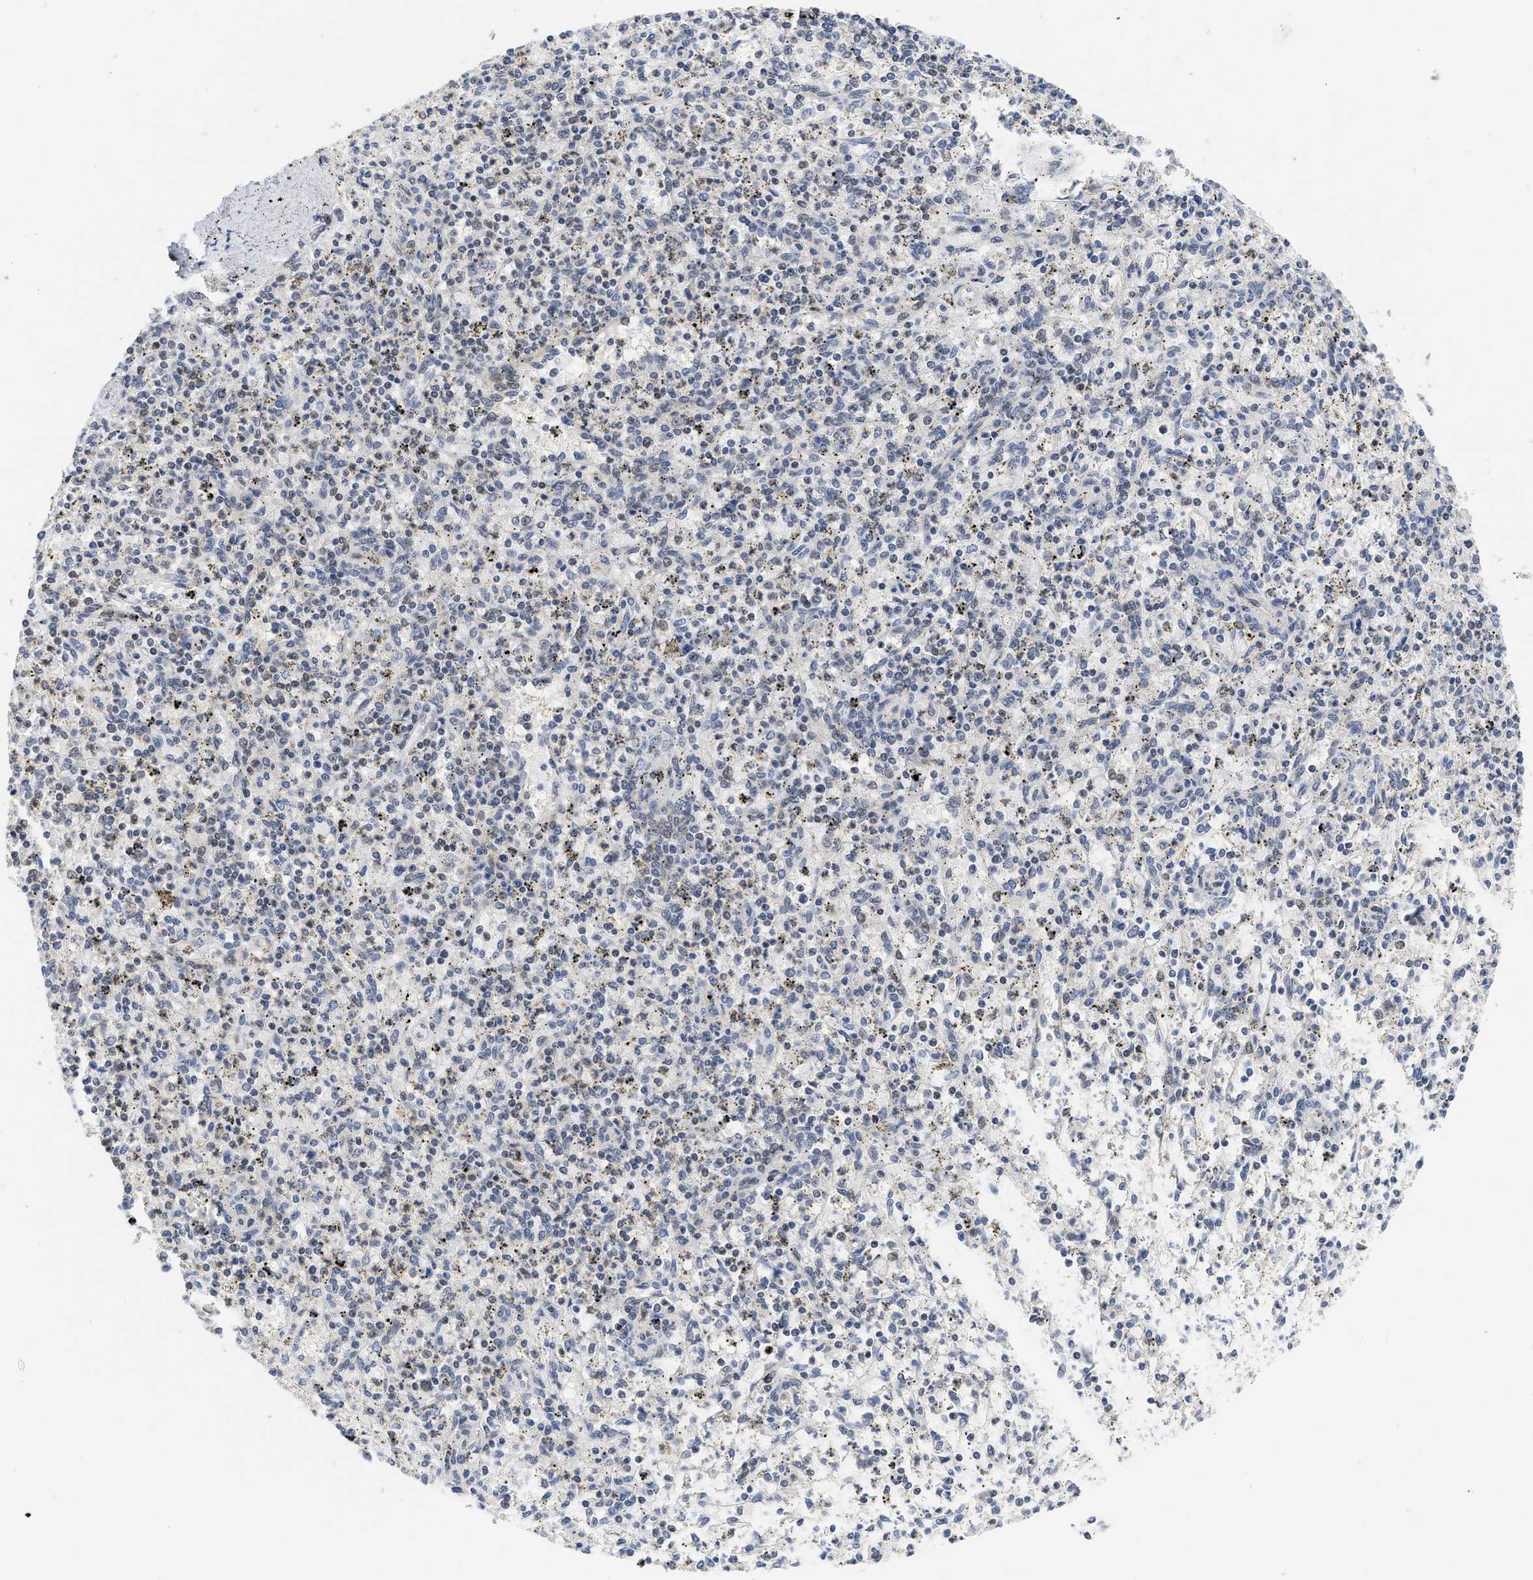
{"staining": {"intensity": "moderate", "quantity": "<25%", "location": "nuclear"}, "tissue": "spleen", "cell_type": "Cells in red pulp", "image_type": "normal", "snomed": [{"axis": "morphology", "description": "Normal tissue, NOS"}, {"axis": "topography", "description": "Spleen"}], "caption": "Spleen stained for a protein demonstrates moderate nuclear positivity in cells in red pulp. (DAB (3,3'-diaminobenzidine) = brown stain, brightfield microscopy at high magnification).", "gene": "HIF1A", "patient": {"sex": "male", "age": 72}}